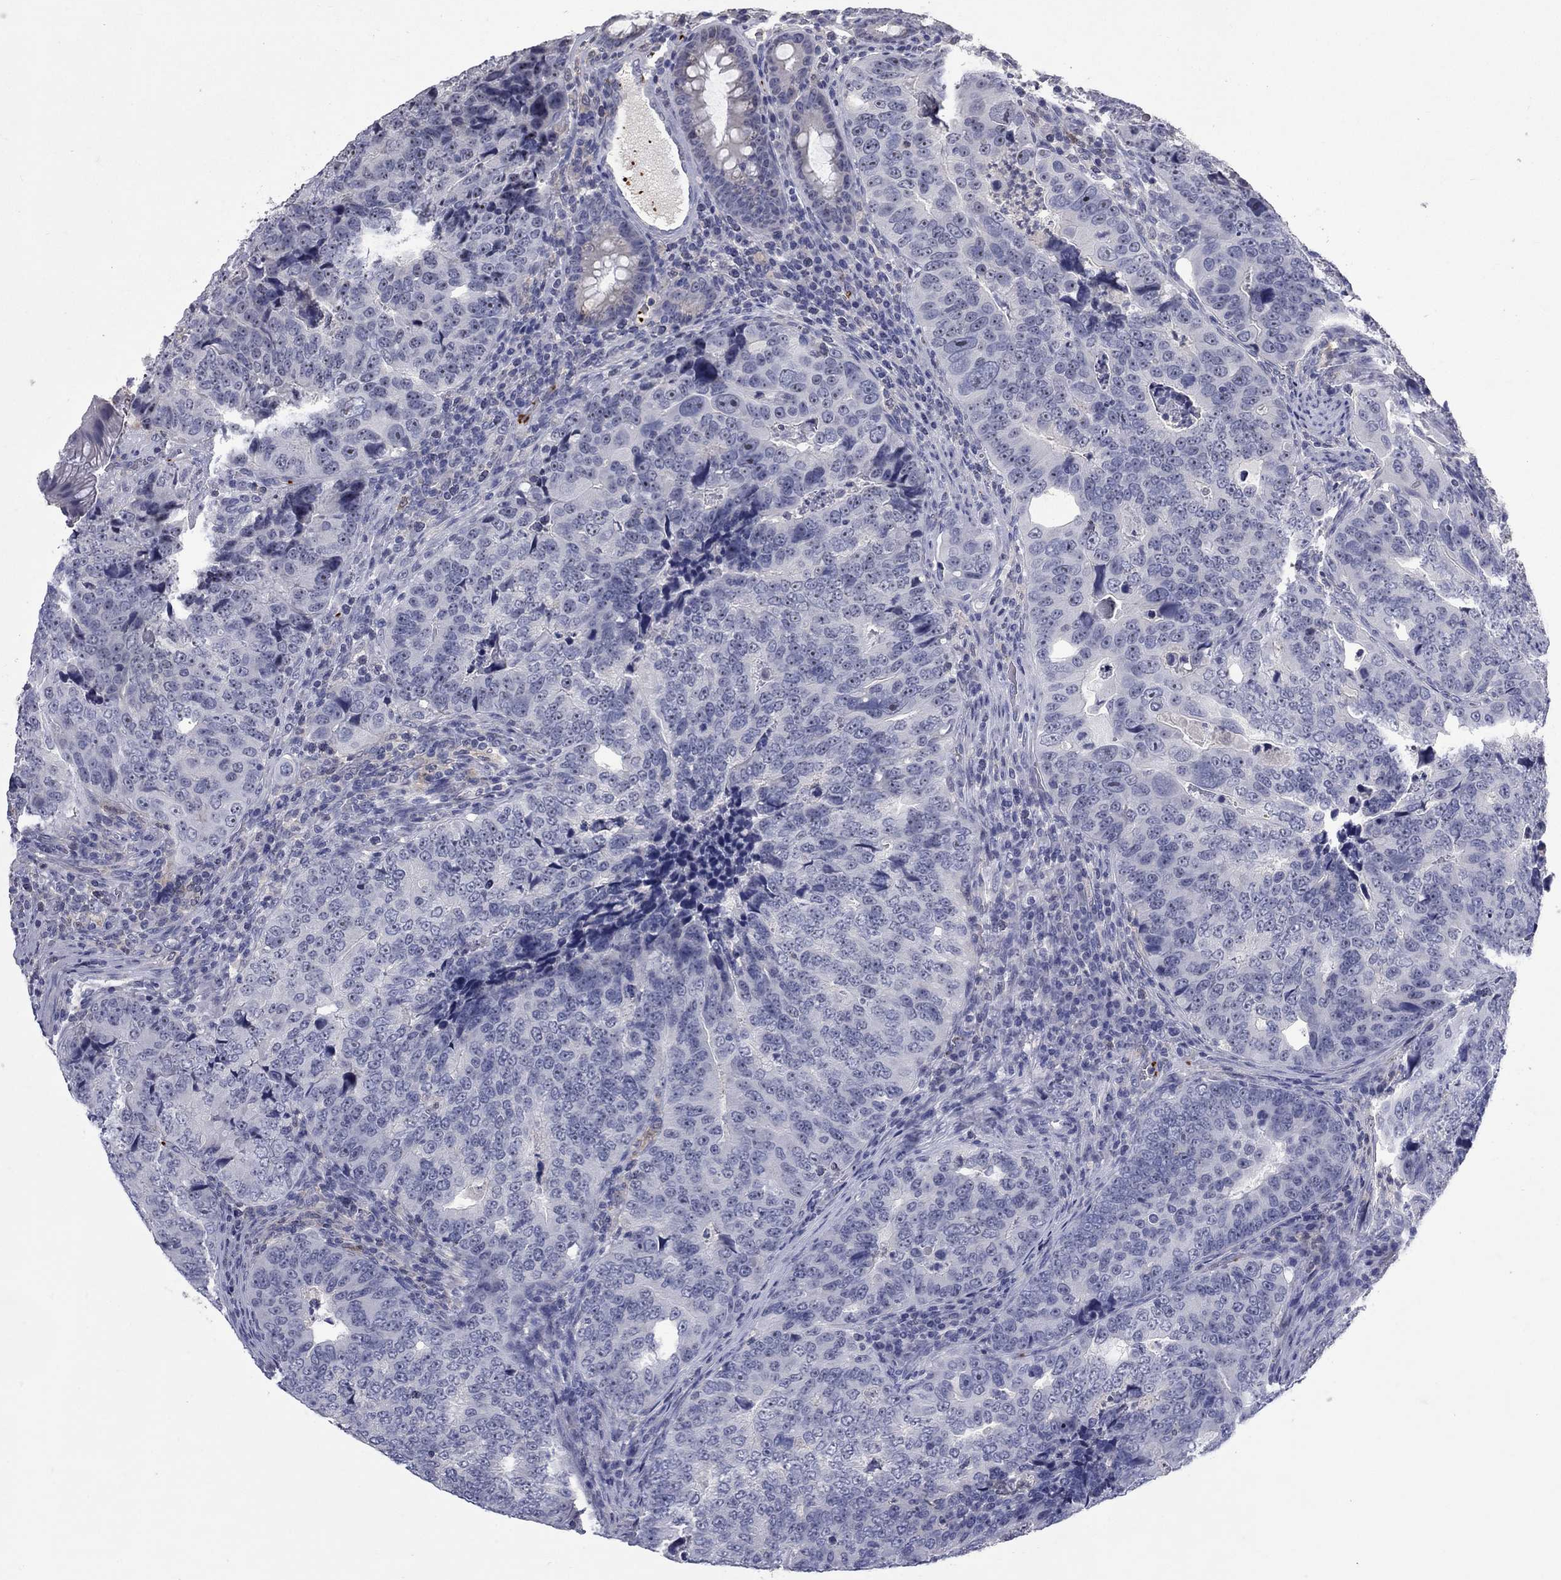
{"staining": {"intensity": "negative", "quantity": "none", "location": "none"}, "tissue": "colorectal cancer", "cell_type": "Tumor cells", "image_type": "cancer", "snomed": [{"axis": "morphology", "description": "Adenocarcinoma, NOS"}, {"axis": "topography", "description": "Colon"}], "caption": "Immunohistochemistry (IHC) image of human colorectal cancer stained for a protein (brown), which reveals no staining in tumor cells.", "gene": "PLEK", "patient": {"sex": "female", "age": 72}}